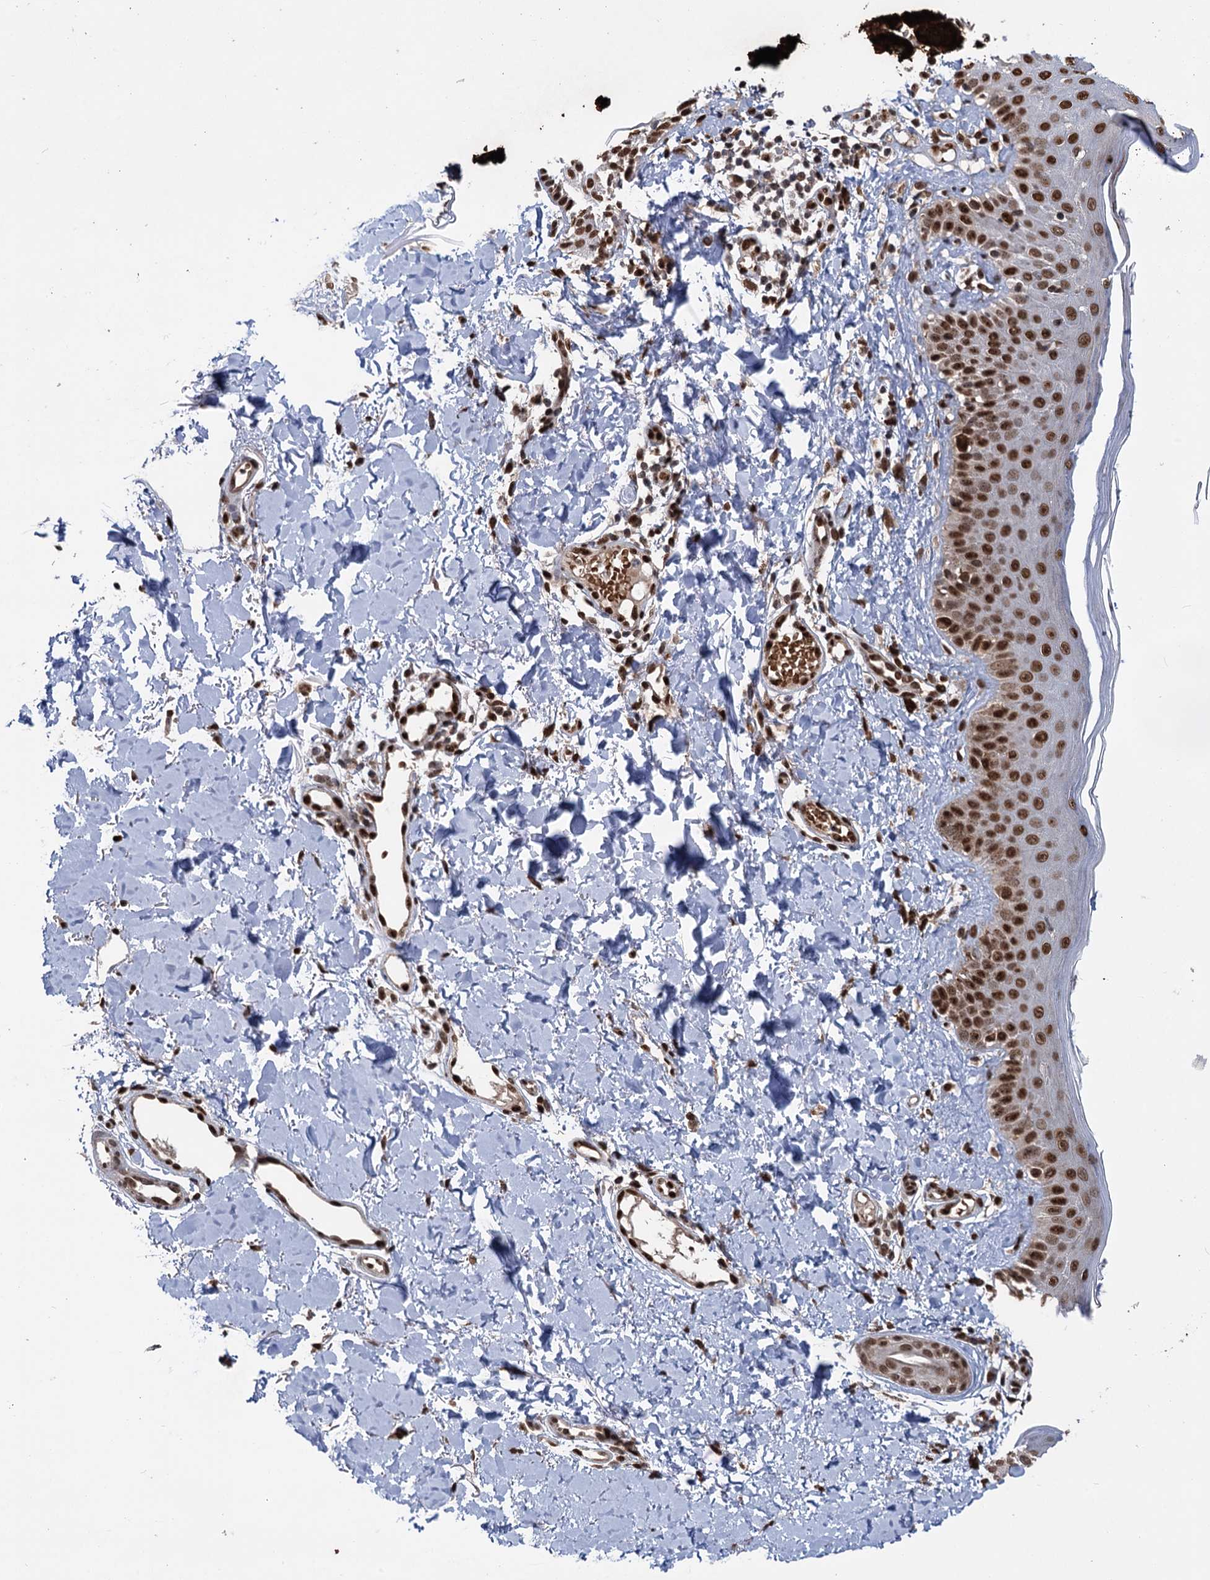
{"staining": {"intensity": "strong", "quantity": ">75%", "location": "nuclear"}, "tissue": "skin", "cell_type": "Fibroblasts", "image_type": "normal", "snomed": [{"axis": "morphology", "description": "Normal tissue, NOS"}, {"axis": "topography", "description": "Skin"}], "caption": "Protein expression analysis of benign human skin reveals strong nuclear positivity in approximately >75% of fibroblasts.", "gene": "MESD", "patient": {"sex": "male", "age": 52}}